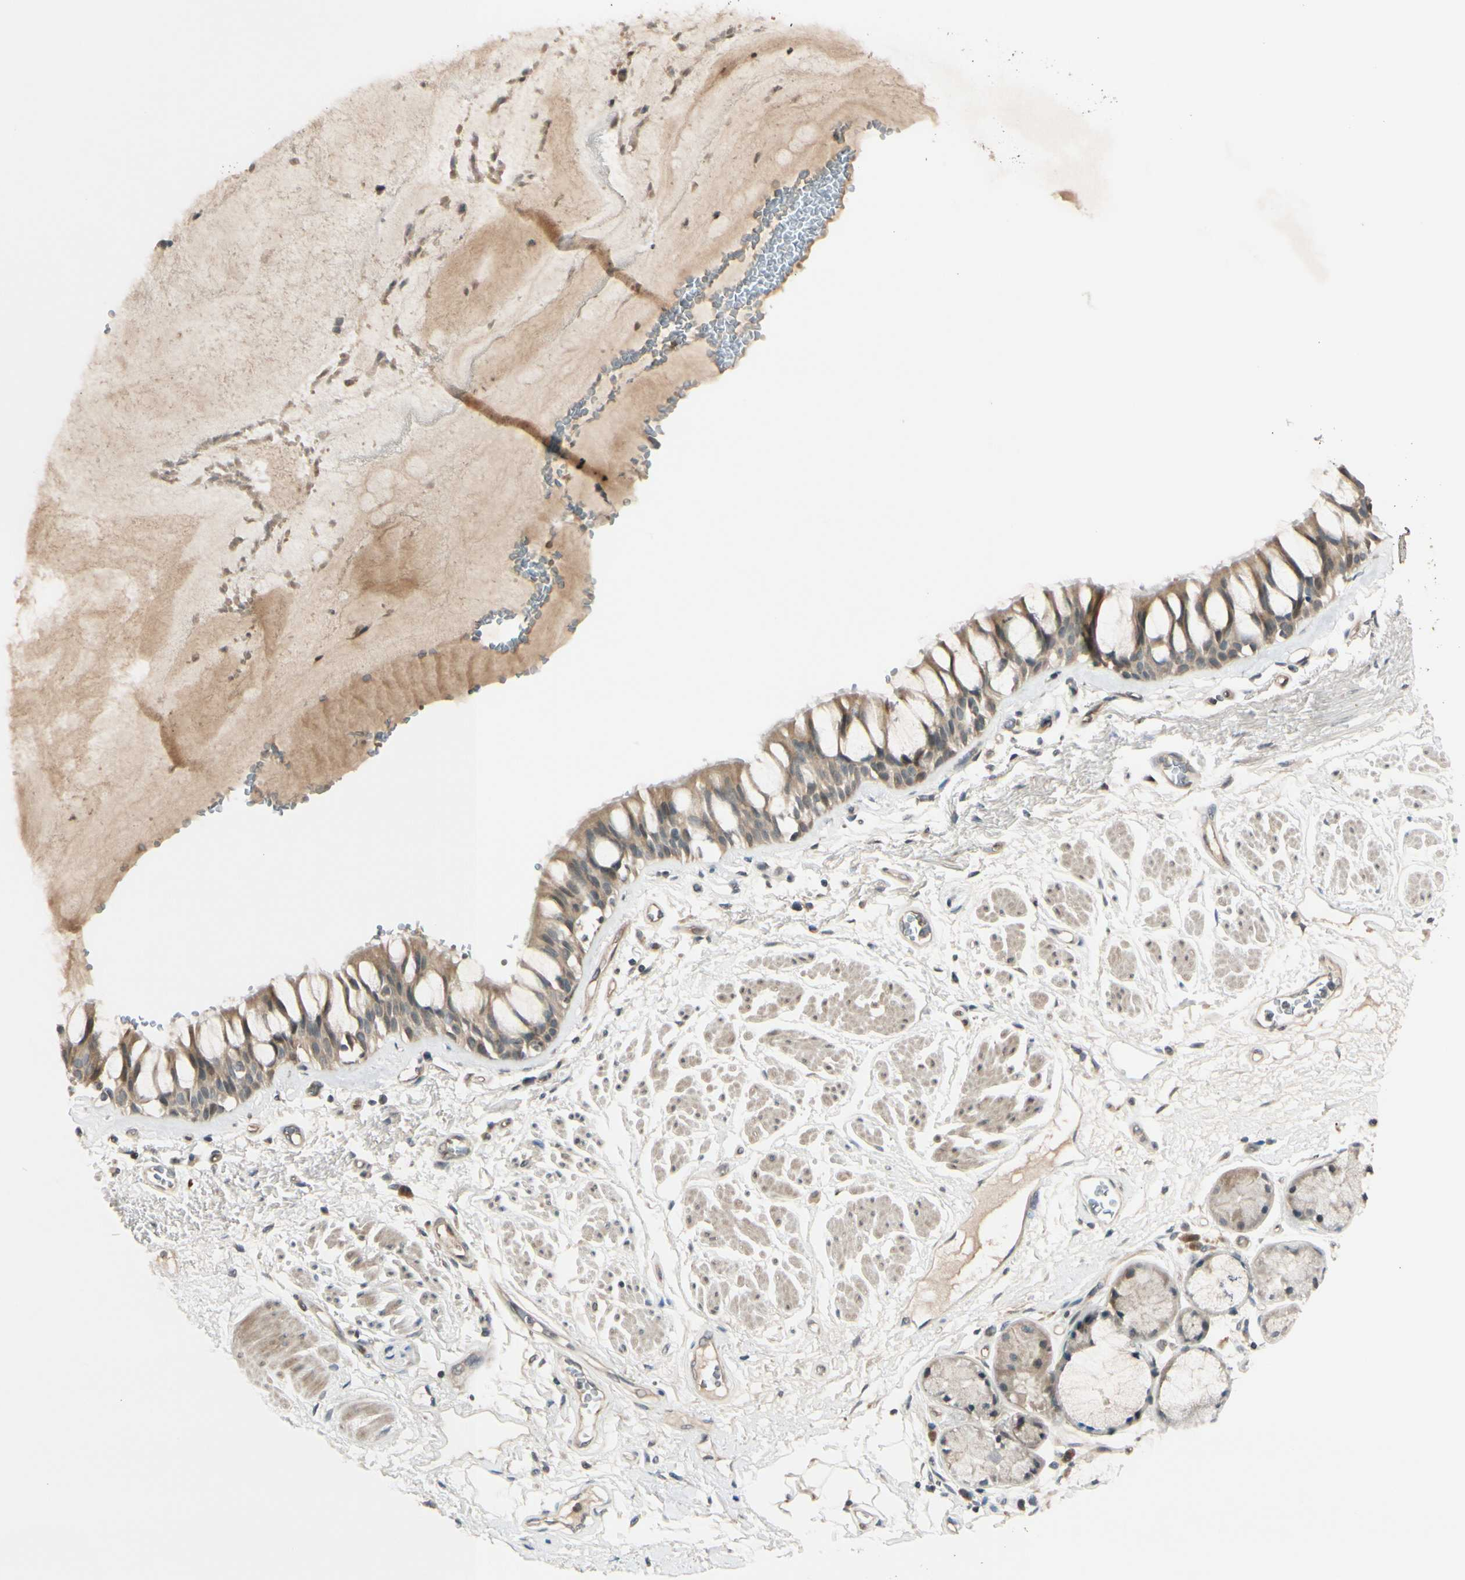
{"staining": {"intensity": "moderate", "quantity": ">75%", "location": "cytoplasmic/membranous"}, "tissue": "bronchus", "cell_type": "Respiratory epithelial cells", "image_type": "normal", "snomed": [{"axis": "morphology", "description": "Normal tissue, NOS"}, {"axis": "topography", "description": "Bronchus"}], "caption": "Bronchus stained for a protein exhibits moderate cytoplasmic/membranous positivity in respiratory epithelial cells. (IHC, brightfield microscopy, high magnification).", "gene": "FGF10", "patient": {"sex": "male", "age": 66}}